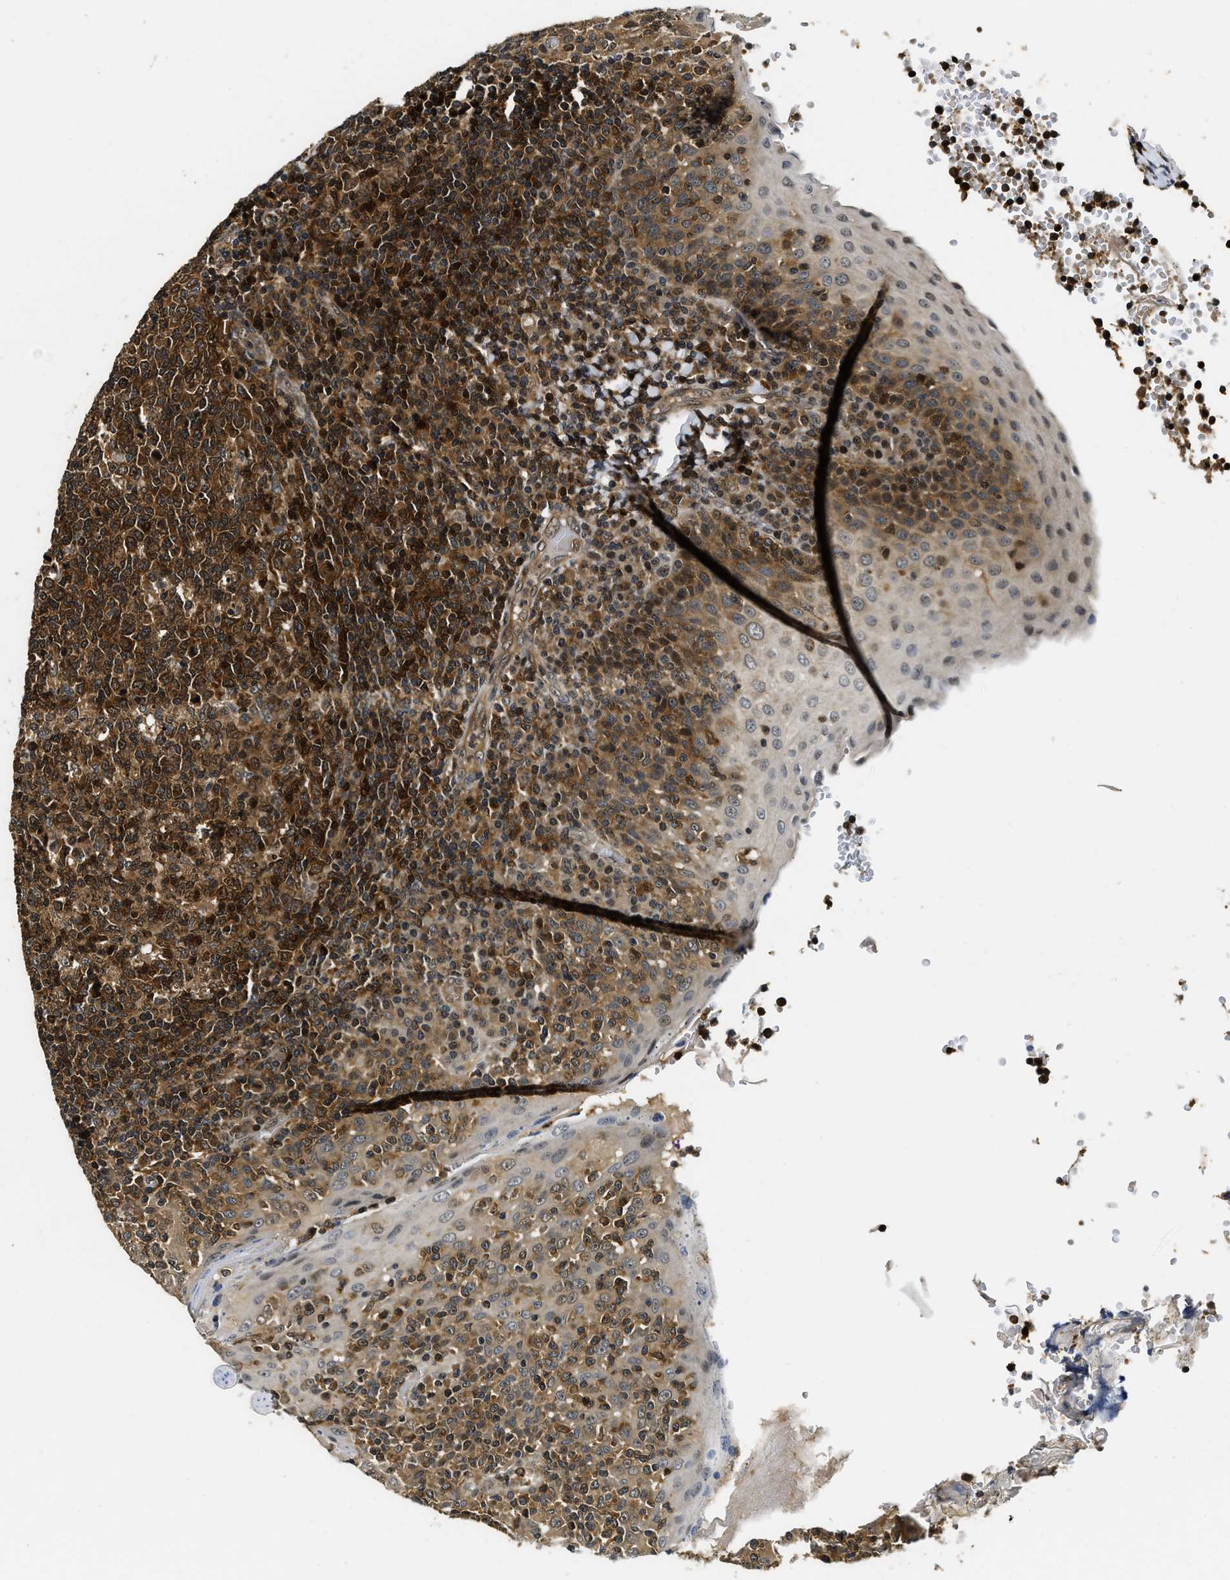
{"staining": {"intensity": "strong", "quantity": ">75%", "location": "cytoplasmic/membranous"}, "tissue": "tonsil", "cell_type": "Germinal center cells", "image_type": "normal", "snomed": [{"axis": "morphology", "description": "Normal tissue, NOS"}, {"axis": "topography", "description": "Tonsil"}], "caption": "Protein staining displays strong cytoplasmic/membranous expression in approximately >75% of germinal center cells in normal tonsil.", "gene": "ADSL", "patient": {"sex": "female", "age": 19}}